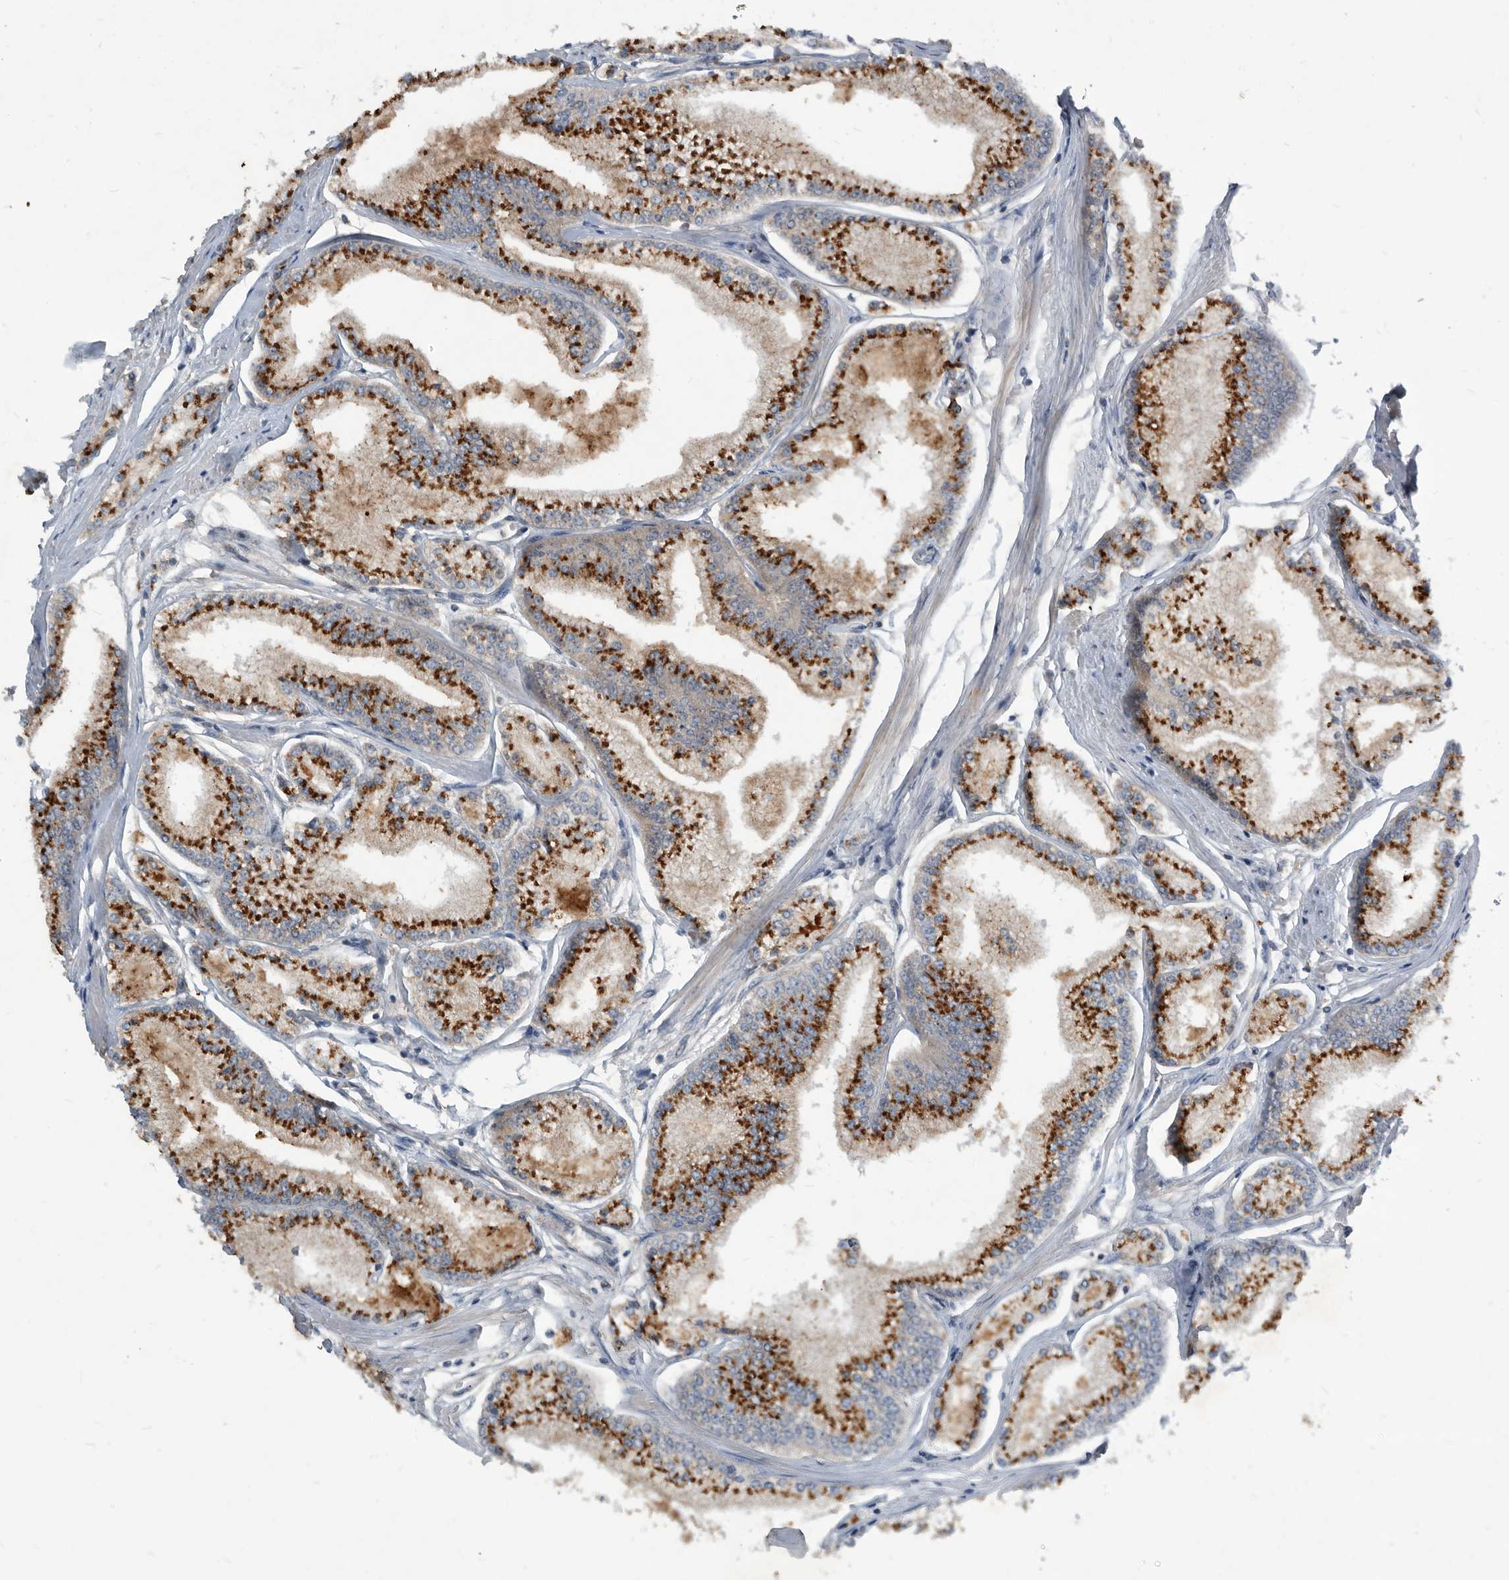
{"staining": {"intensity": "strong", "quantity": ">75%", "location": "cytoplasmic/membranous"}, "tissue": "prostate cancer", "cell_type": "Tumor cells", "image_type": "cancer", "snomed": [{"axis": "morphology", "description": "Adenocarcinoma, Low grade"}, {"axis": "topography", "description": "Prostate"}], "caption": "Prostate cancer tissue reveals strong cytoplasmic/membranous expression in approximately >75% of tumor cells, visualized by immunohistochemistry. The staining was performed using DAB (3,3'-diaminobenzidine), with brown indicating positive protein expression. Nuclei are stained blue with hematoxylin.", "gene": "PI15", "patient": {"sex": "male", "age": 52}}